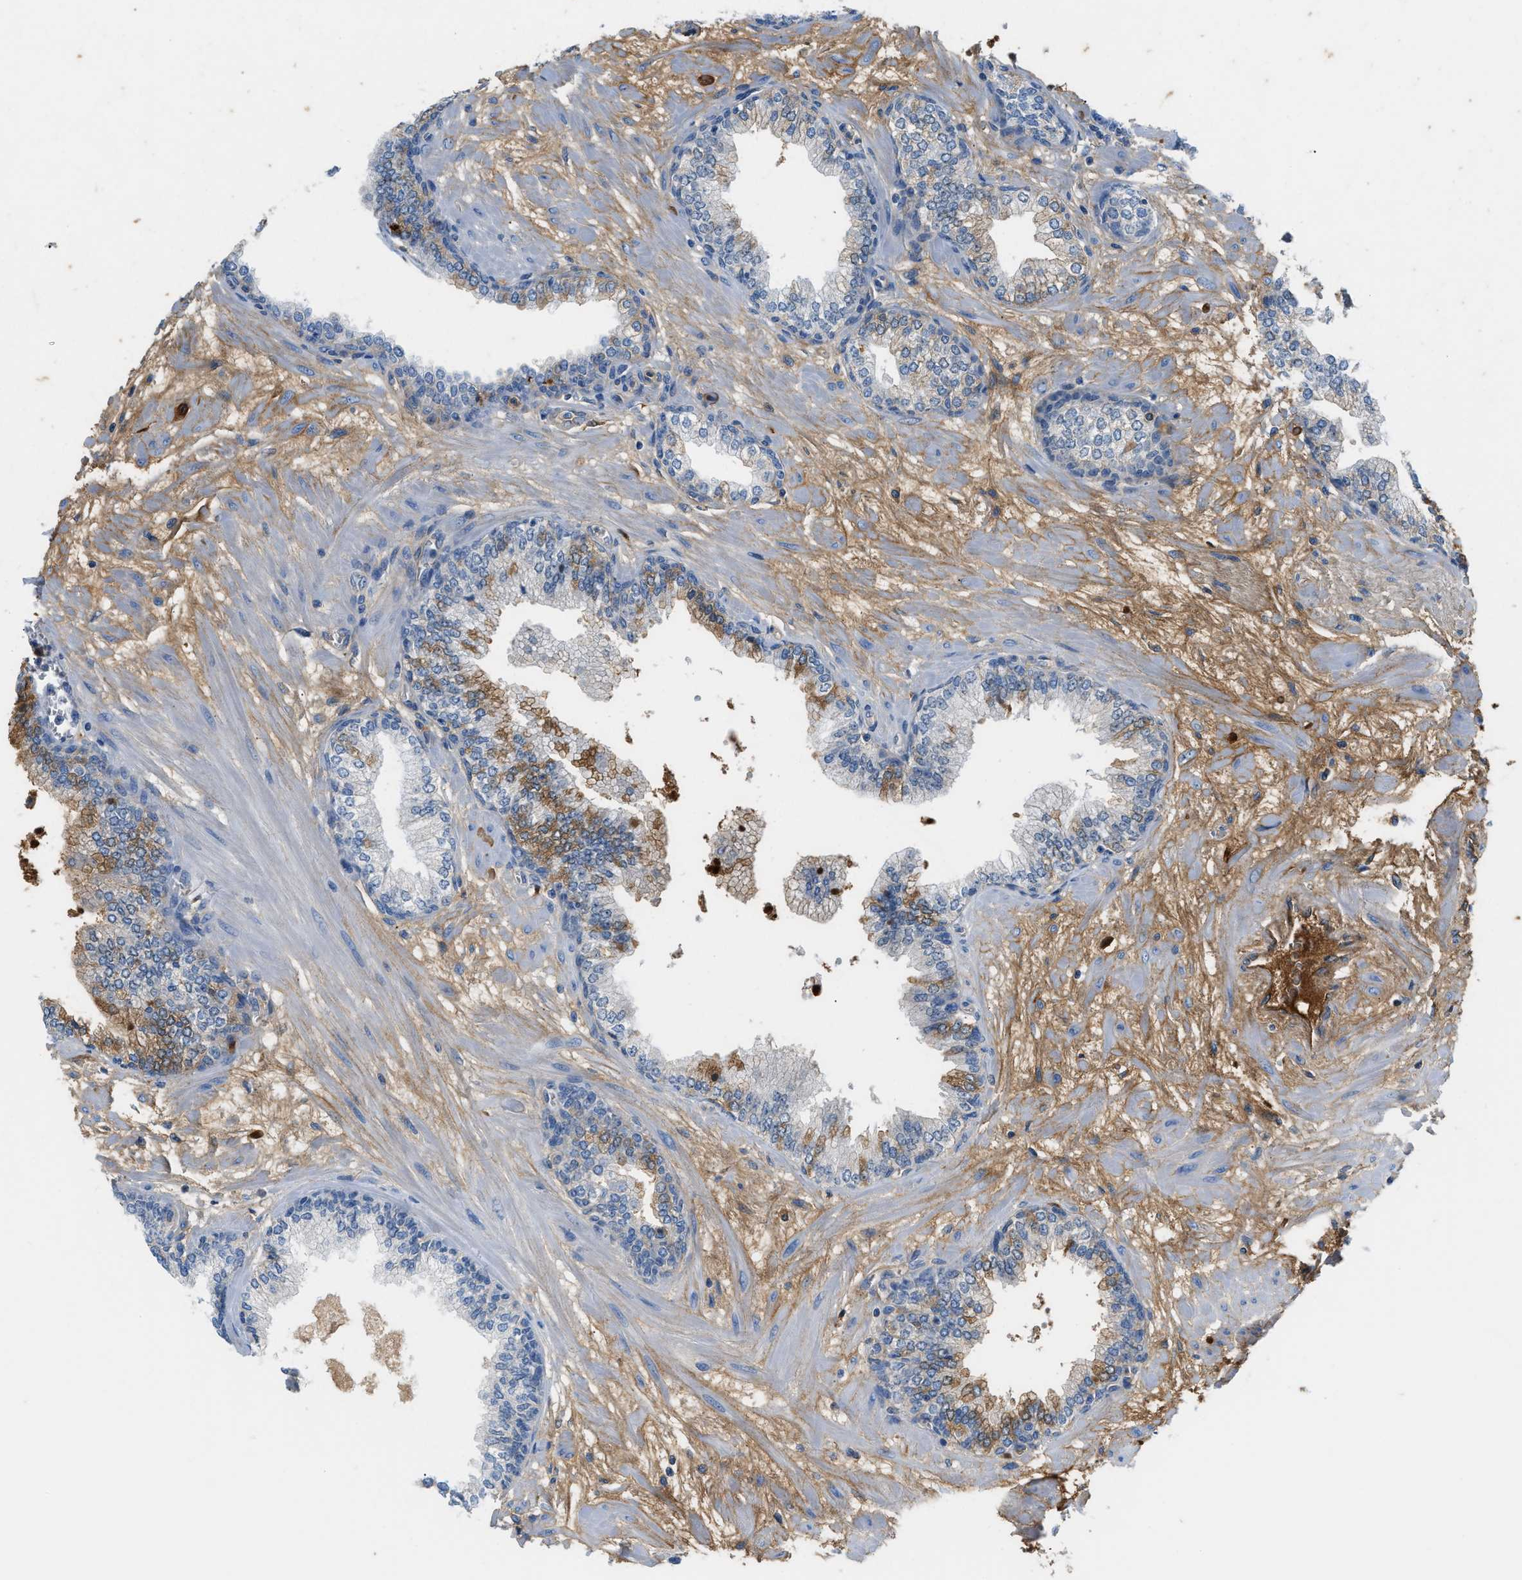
{"staining": {"intensity": "moderate", "quantity": "25%-75%", "location": "cytoplasmic/membranous"}, "tissue": "prostate", "cell_type": "Glandular cells", "image_type": "normal", "snomed": [{"axis": "morphology", "description": "Normal tissue, NOS"}, {"axis": "morphology", "description": "Urothelial carcinoma, Low grade"}, {"axis": "topography", "description": "Urinary bladder"}, {"axis": "topography", "description": "Prostate"}], "caption": "The image demonstrates staining of benign prostate, revealing moderate cytoplasmic/membranous protein staining (brown color) within glandular cells.", "gene": "CFI", "patient": {"sex": "male", "age": 60}}